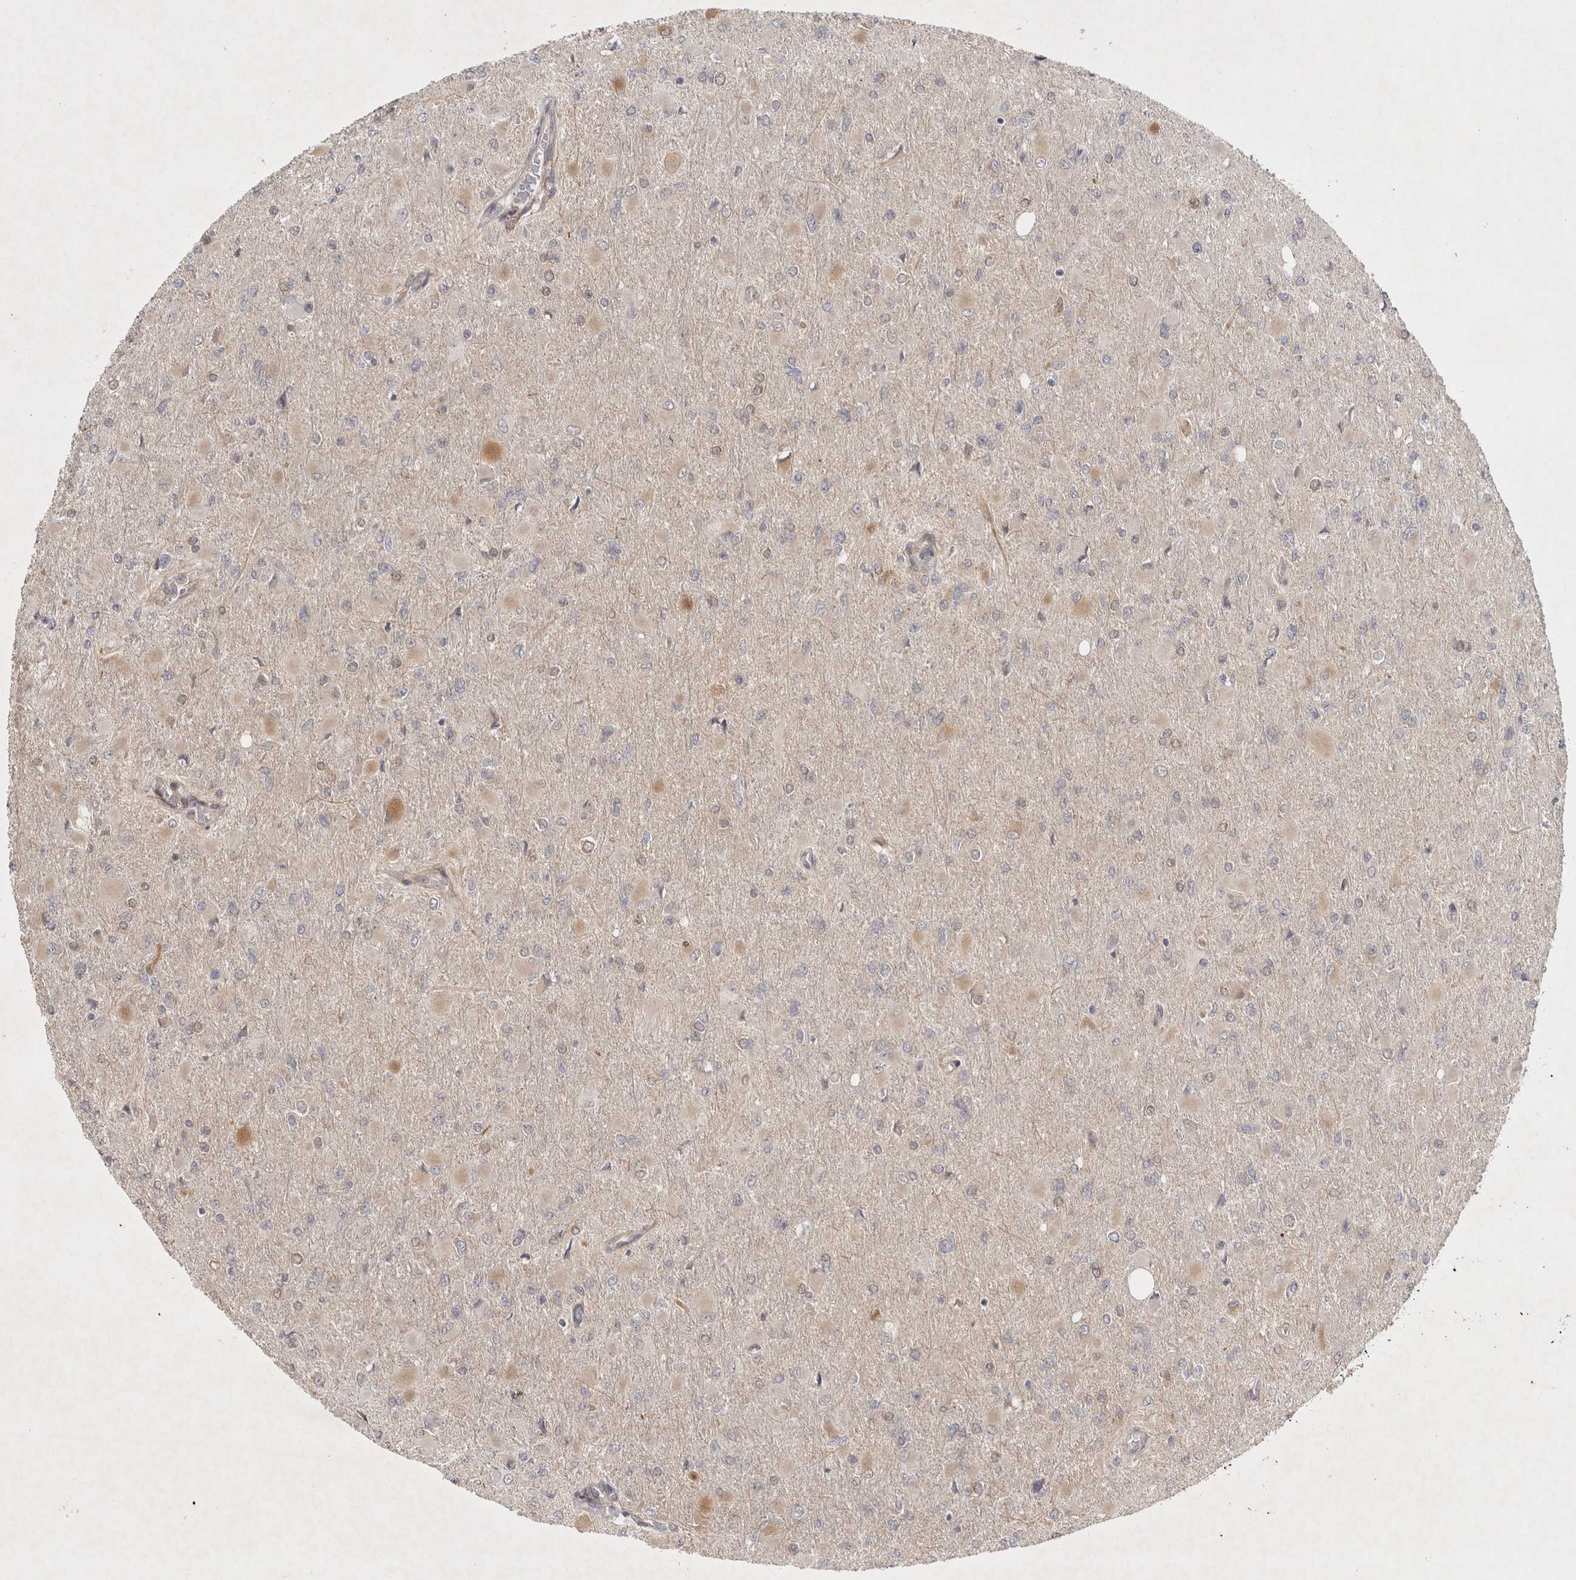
{"staining": {"intensity": "moderate", "quantity": "<25%", "location": "cytoplasmic/membranous"}, "tissue": "glioma", "cell_type": "Tumor cells", "image_type": "cancer", "snomed": [{"axis": "morphology", "description": "Glioma, malignant, High grade"}, {"axis": "topography", "description": "Cerebral cortex"}], "caption": "Protein analysis of malignant high-grade glioma tissue displays moderate cytoplasmic/membranous positivity in approximately <25% of tumor cells.", "gene": "ZNF318", "patient": {"sex": "female", "age": 36}}